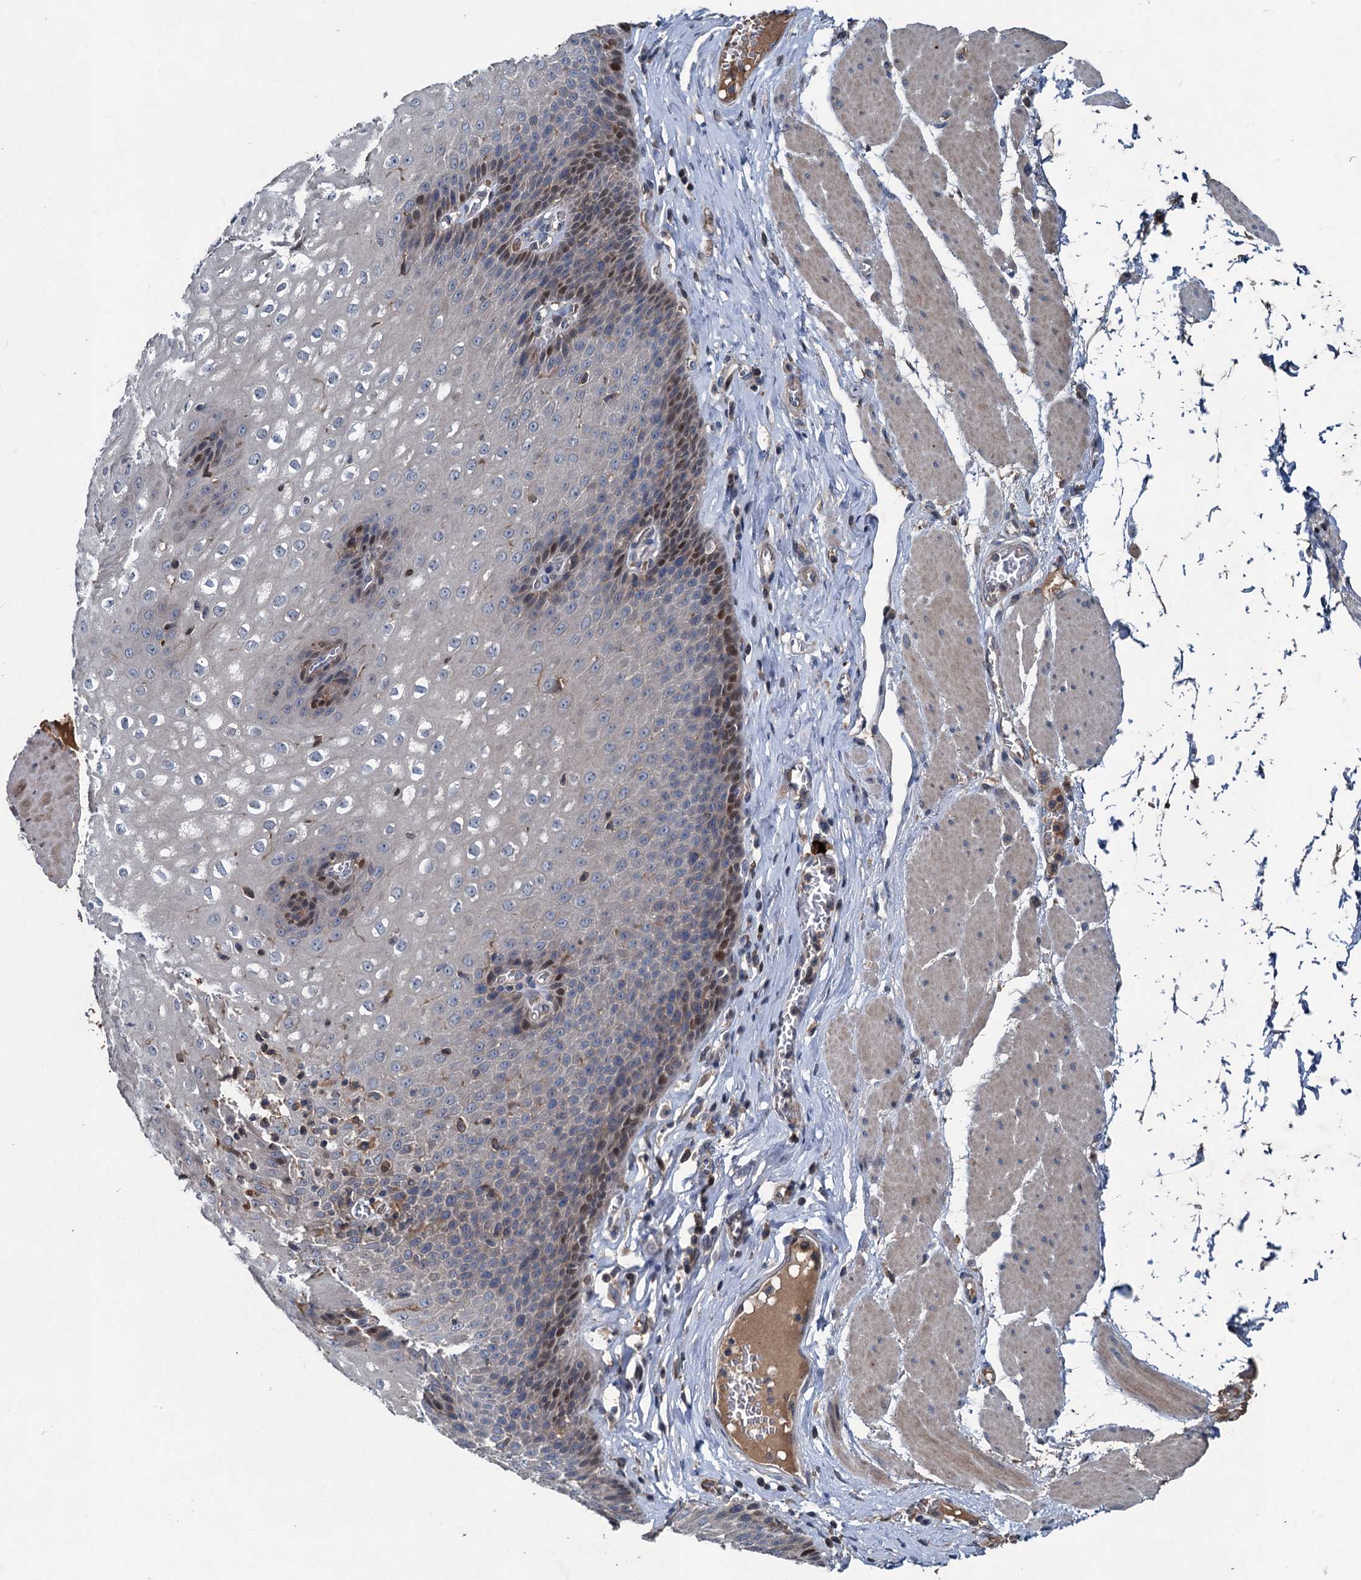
{"staining": {"intensity": "moderate", "quantity": "<25%", "location": "nuclear"}, "tissue": "esophagus", "cell_type": "Squamous epithelial cells", "image_type": "normal", "snomed": [{"axis": "morphology", "description": "Normal tissue, NOS"}, {"axis": "topography", "description": "Esophagus"}], "caption": "IHC micrograph of benign esophagus: human esophagus stained using immunohistochemistry shows low levels of moderate protein expression localized specifically in the nuclear of squamous epithelial cells, appearing as a nuclear brown color.", "gene": "TAPBPL", "patient": {"sex": "male", "age": 60}}